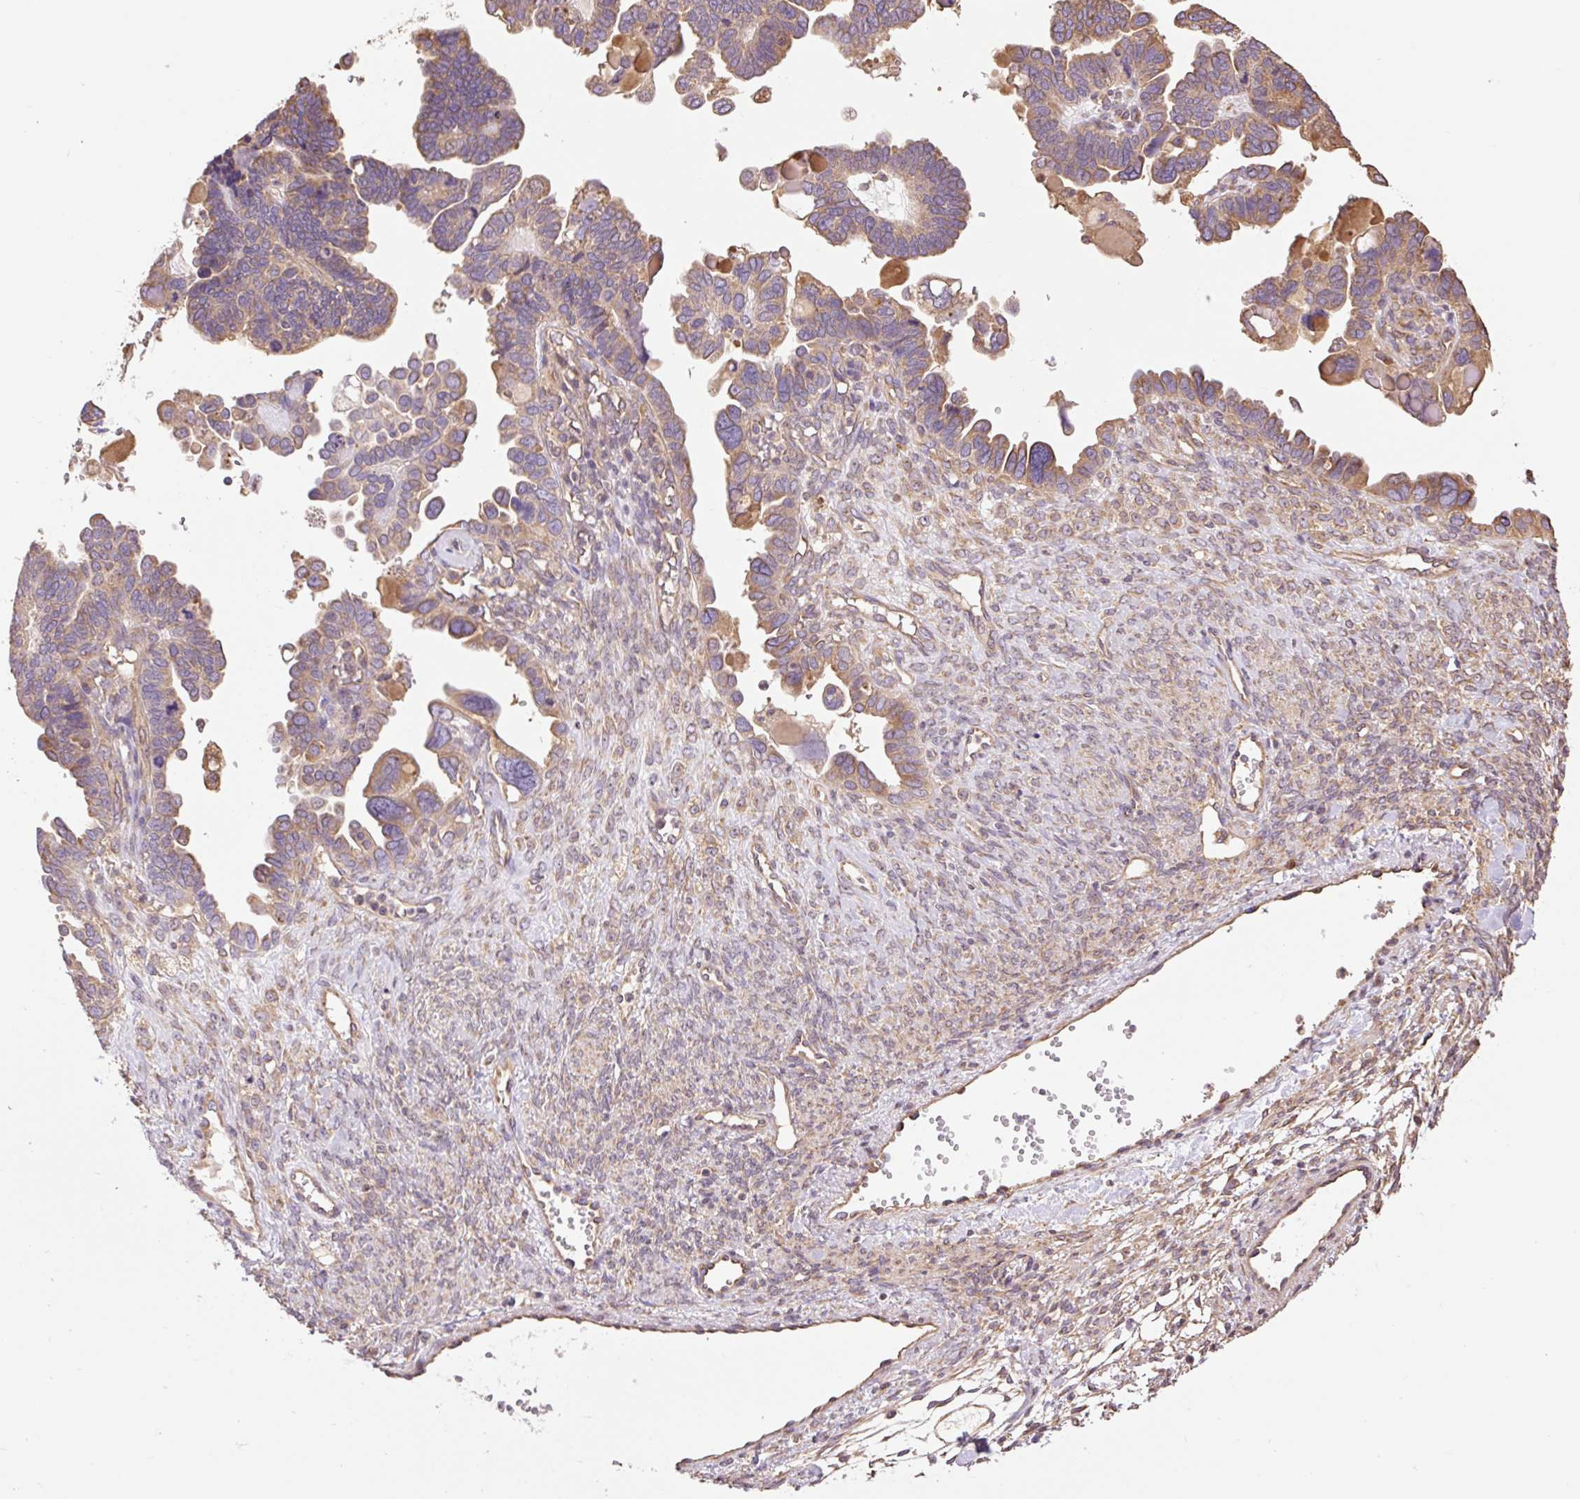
{"staining": {"intensity": "moderate", "quantity": "25%-75%", "location": "cytoplasmic/membranous"}, "tissue": "ovarian cancer", "cell_type": "Tumor cells", "image_type": "cancer", "snomed": [{"axis": "morphology", "description": "Cystadenocarcinoma, serous, NOS"}, {"axis": "topography", "description": "Ovary"}], "caption": "IHC image of human ovarian serous cystadenocarcinoma stained for a protein (brown), which displays medium levels of moderate cytoplasmic/membranous expression in approximately 25%-75% of tumor cells.", "gene": "DESI1", "patient": {"sex": "female", "age": 51}}